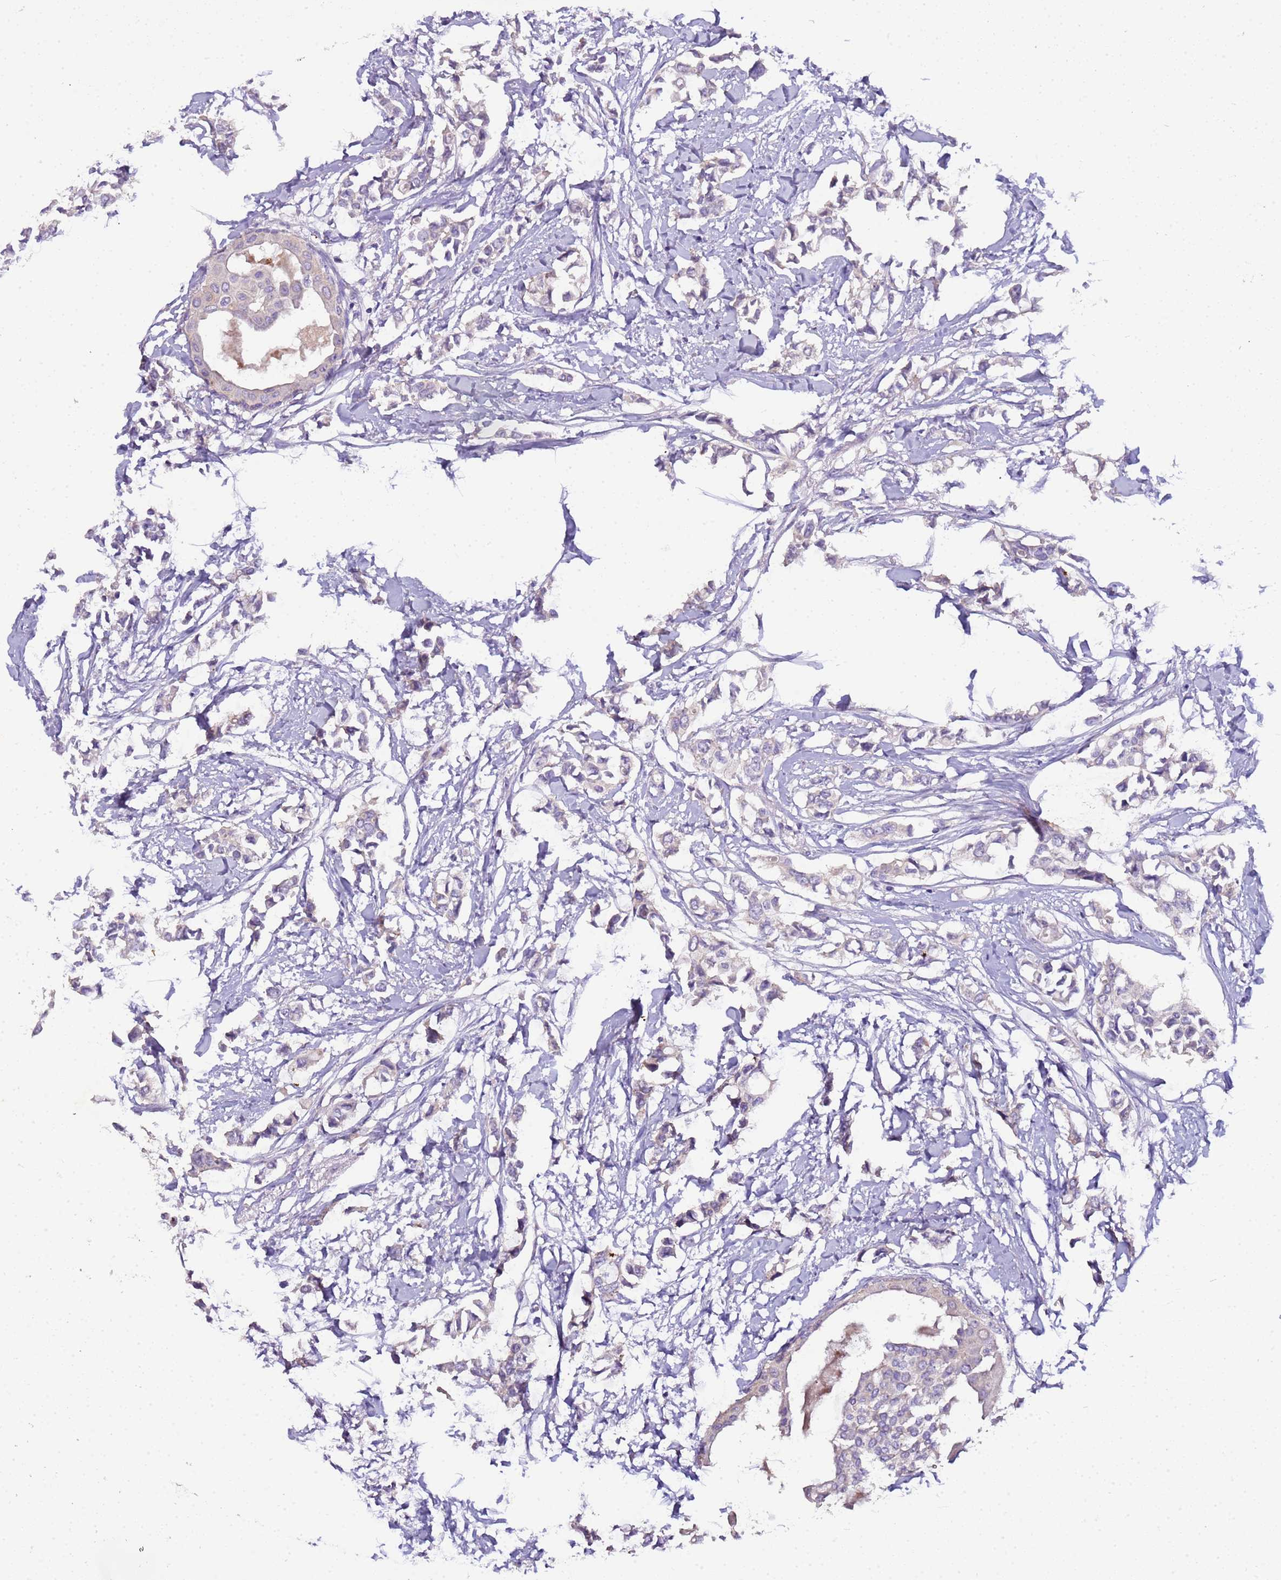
{"staining": {"intensity": "negative", "quantity": "none", "location": "none"}, "tissue": "breast cancer", "cell_type": "Tumor cells", "image_type": "cancer", "snomed": [{"axis": "morphology", "description": "Duct carcinoma"}, {"axis": "topography", "description": "Breast"}], "caption": "Immunohistochemical staining of human breast cancer (intraductal carcinoma) shows no significant expression in tumor cells.", "gene": "PLCXD3", "patient": {"sex": "female", "age": 41}}